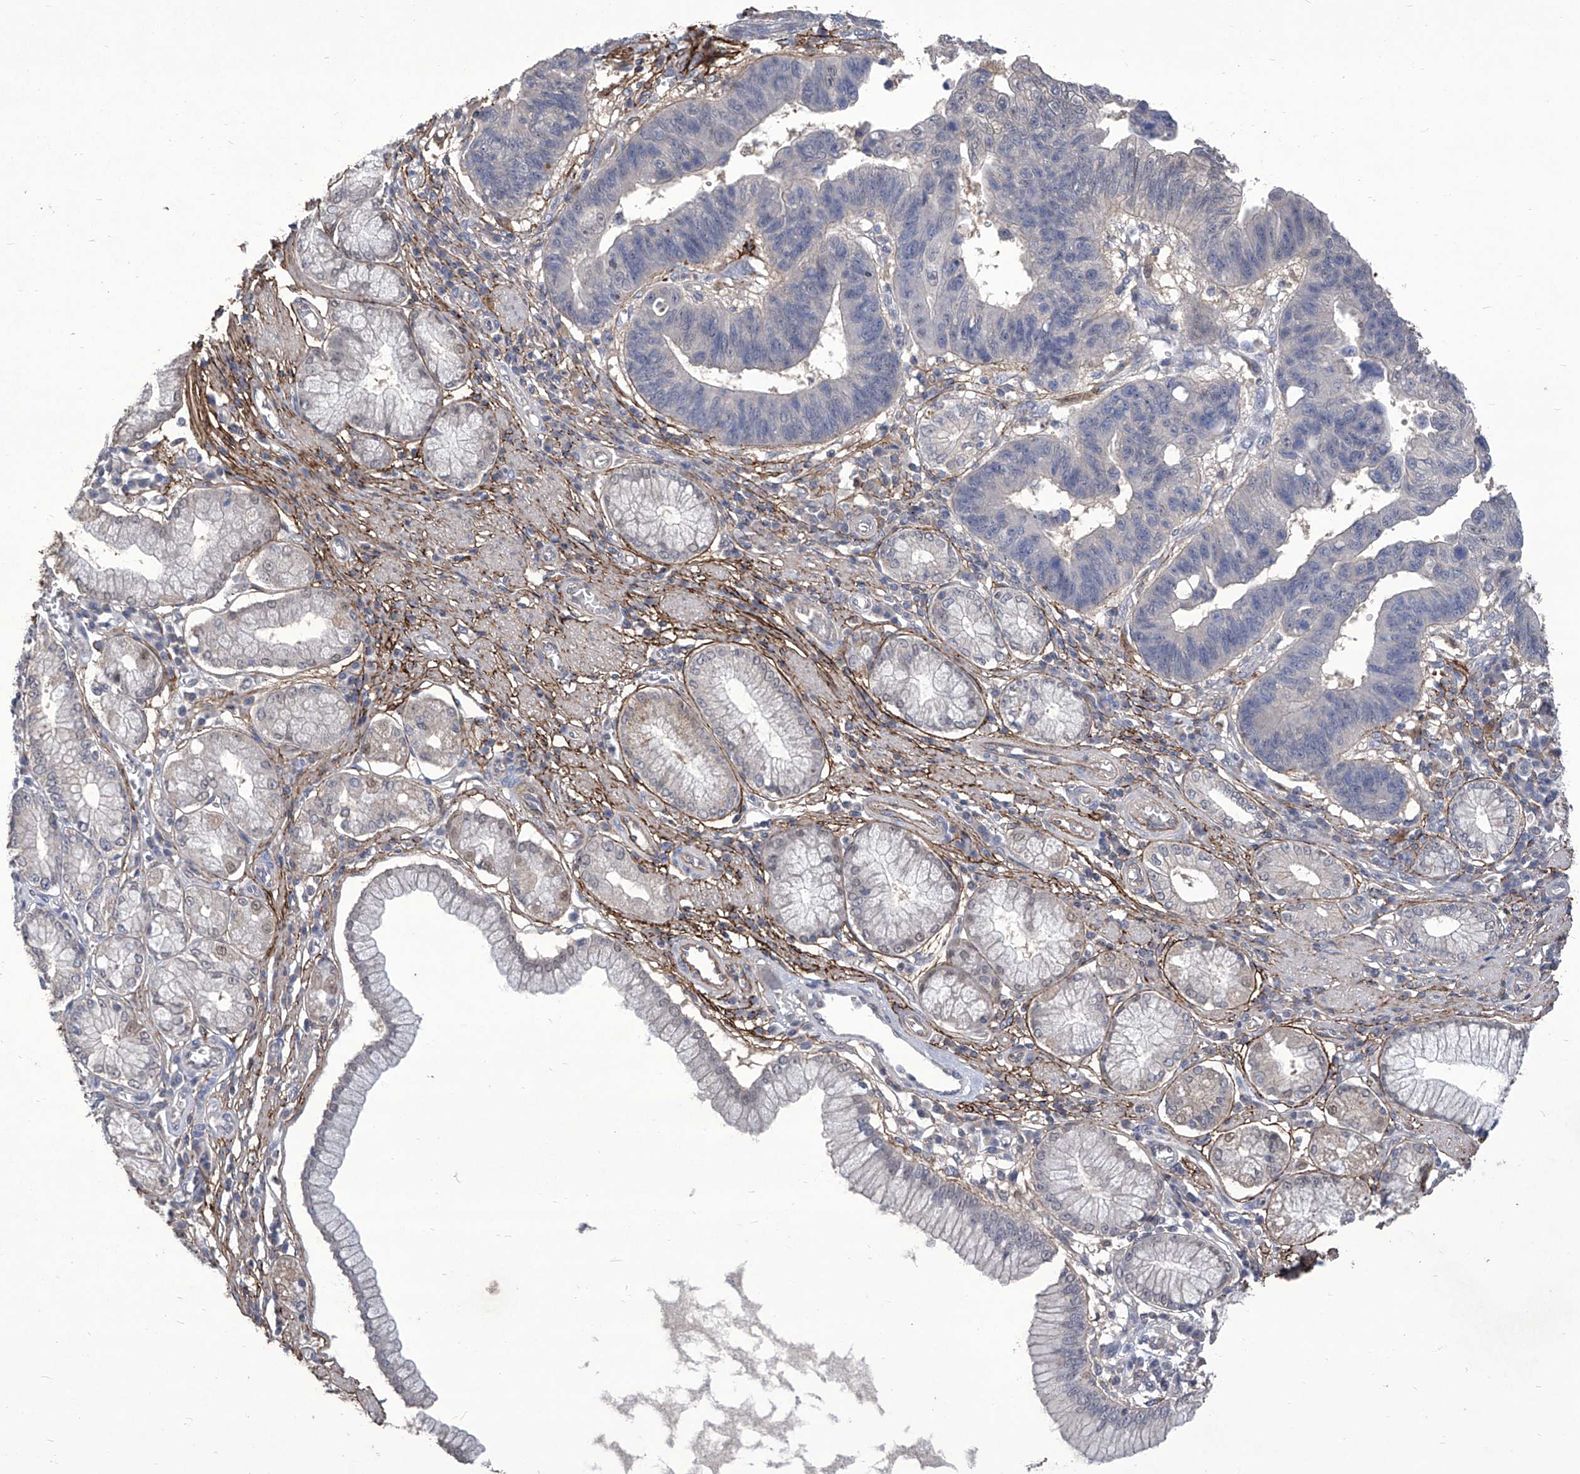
{"staining": {"intensity": "negative", "quantity": "none", "location": "none"}, "tissue": "stomach cancer", "cell_type": "Tumor cells", "image_type": "cancer", "snomed": [{"axis": "morphology", "description": "Adenocarcinoma, NOS"}, {"axis": "topography", "description": "Stomach"}], "caption": "DAB immunohistochemical staining of human stomach adenocarcinoma reveals no significant expression in tumor cells.", "gene": "TXNIP", "patient": {"sex": "male", "age": 59}}